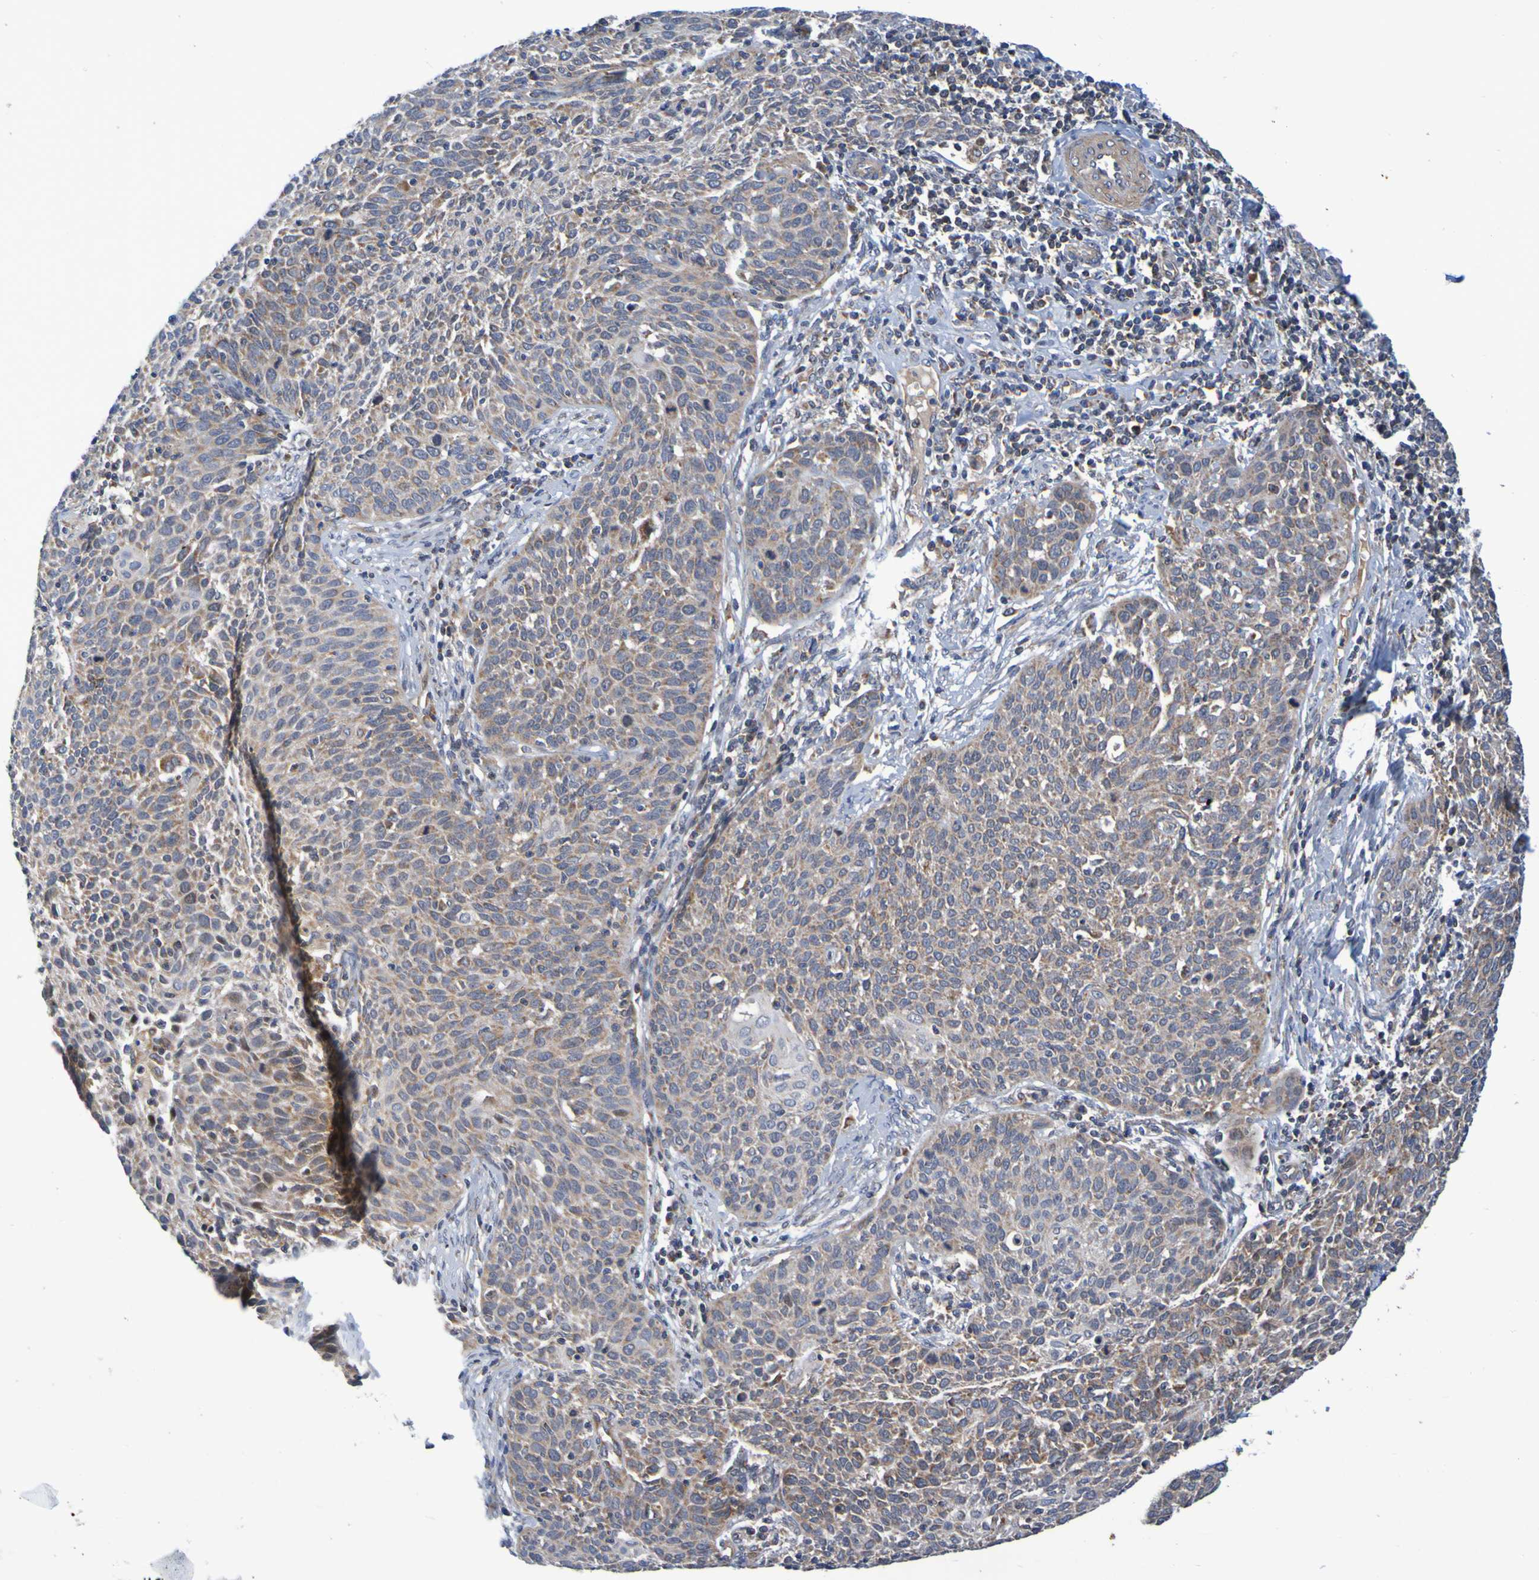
{"staining": {"intensity": "moderate", "quantity": ">75%", "location": "cytoplasmic/membranous"}, "tissue": "cervical cancer", "cell_type": "Tumor cells", "image_type": "cancer", "snomed": [{"axis": "morphology", "description": "Squamous cell carcinoma, NOS"}, {"axis": "topography", "description": "Cervix"}], "caption": "DAB immunohistochemical staining of squamous cell carcinoma (cervical) shows moderate cytoplasmic/membranous protein positivity in about >75% of tumor cells.", "gene": "CCDC51", "patient": {"sex": "female", "age": 38}}